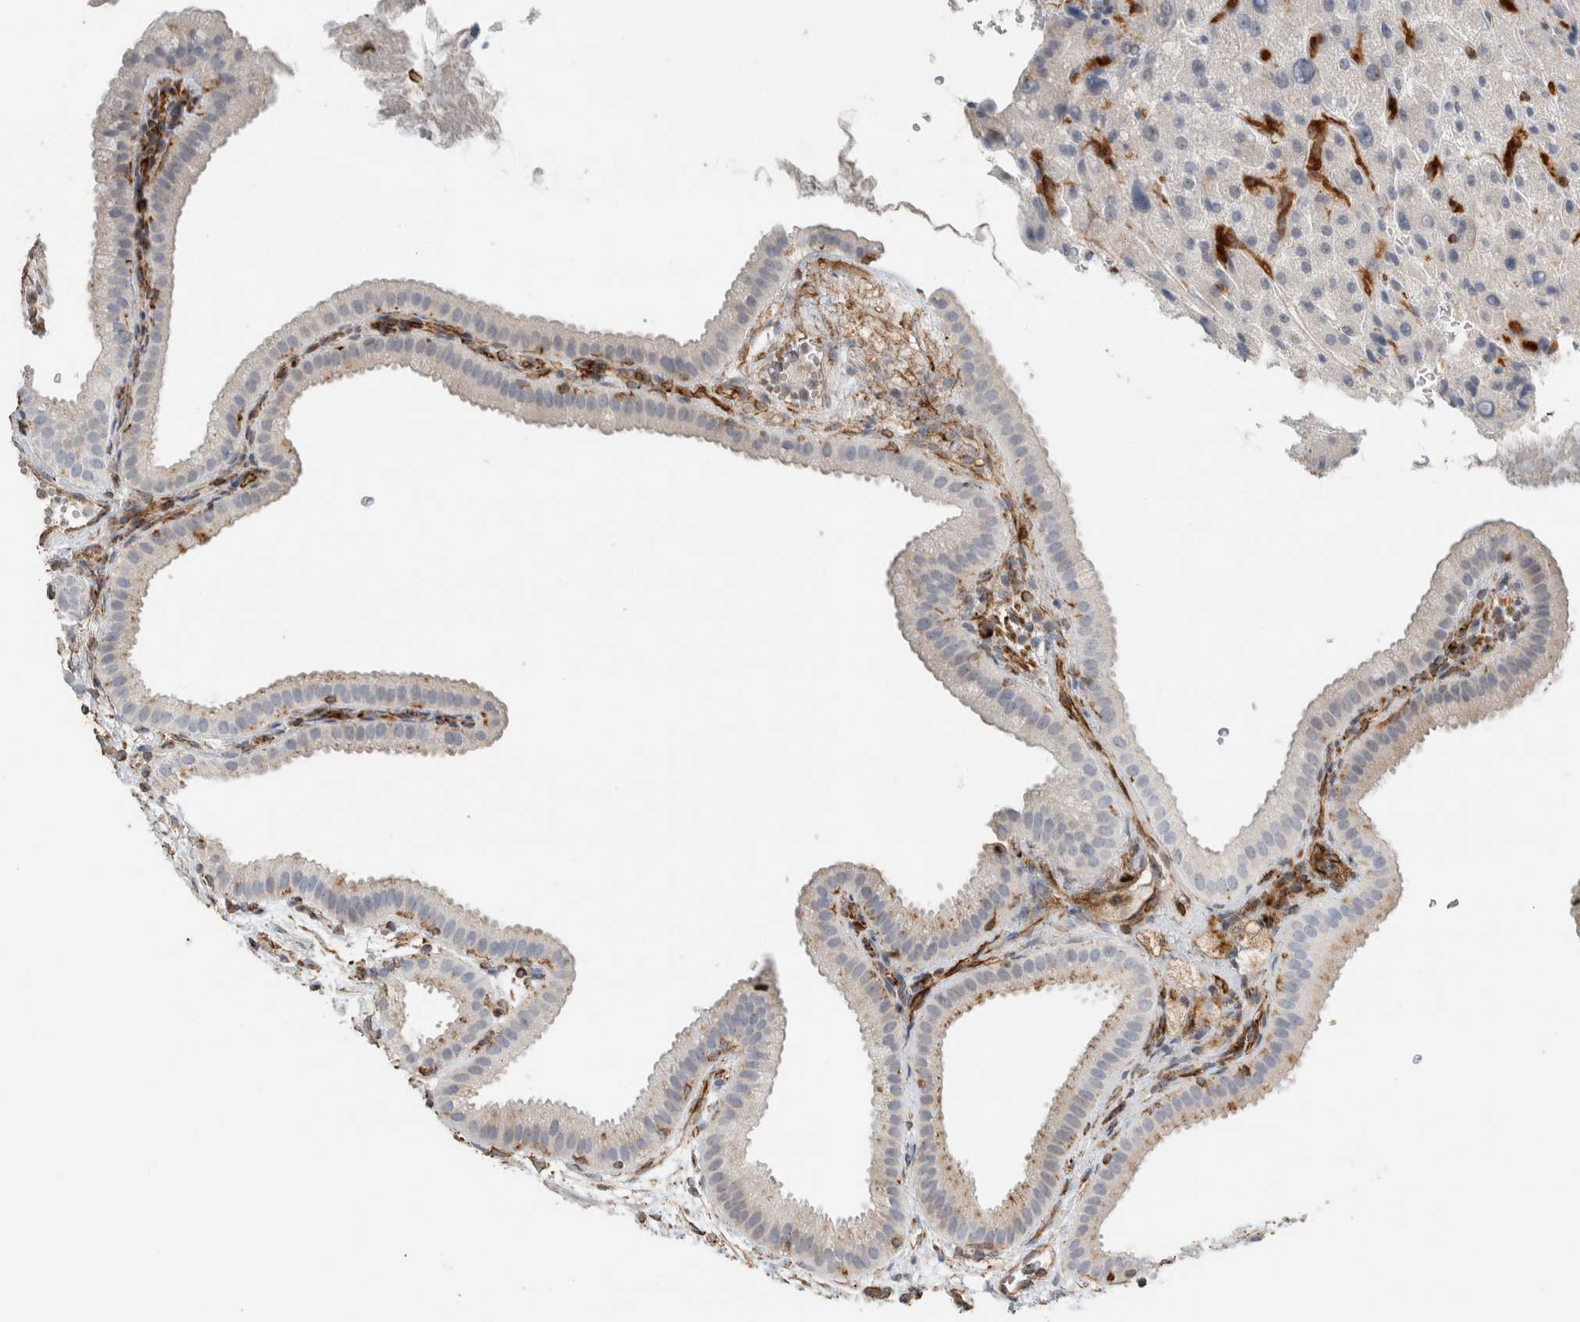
{"staining": {"intensity": "negative", "quantity": "none", "location": "none"}, "tissue": "gallbladder", "cell_type": "Glandular cells", "image_type": "normal", "snomed": [{"axis": "morphology", "description": "Normal tissue, NOS"}, {"axis": "topography", "description": "Gallbladder"}], "caption": "Immunohistochemistry histopathology image of normal gallbladder: human gallbladder stained with DAB exhibits no significant protein positivity in glandular cells. (DAB immunohistochemistry visualized using brightfield microscopy, high magnification).", "gene": "LY86", "patient": {"sex": "female", "age": 64}}